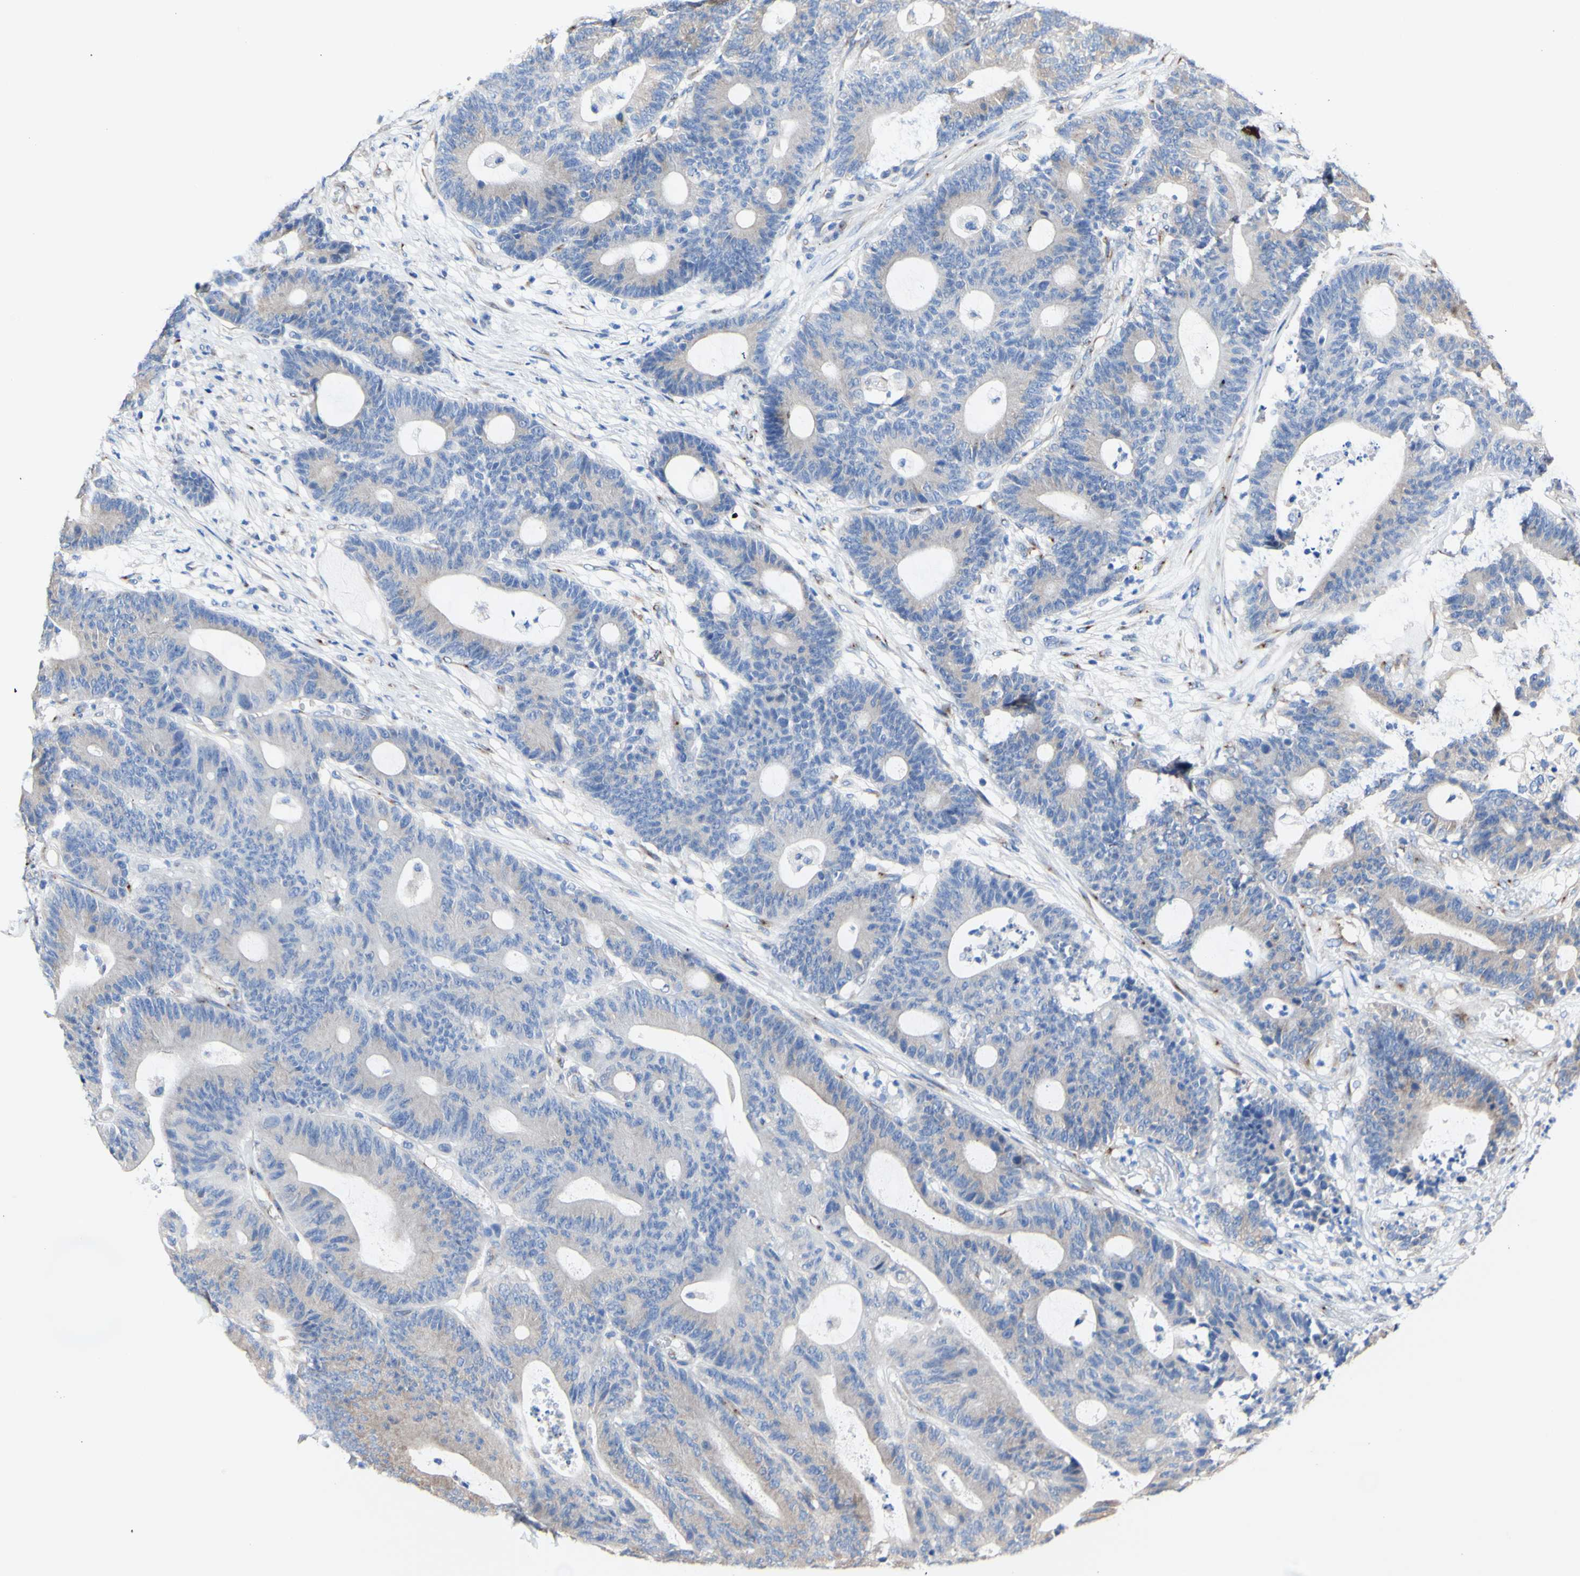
{"staining": {"intensity": "weak", "quantity": "25%-75%", "location": "cytoplasmic/membranous"}, "tissue": "colorectal cancer", "cell_type": "Tumor cells", "image_type": "cancer", "snomed": [{"axis": "morphology", "description": "Adenocarcinoma, NOS"}, {"axis": "topography", "description": "Colon"}], "caption": "Adenocarcinoma (colorectal) stained with a protein marker shows weak staining in tumor cells.", "gene": "LRIG3", "patient": {"sex": "female", "age": 84}}